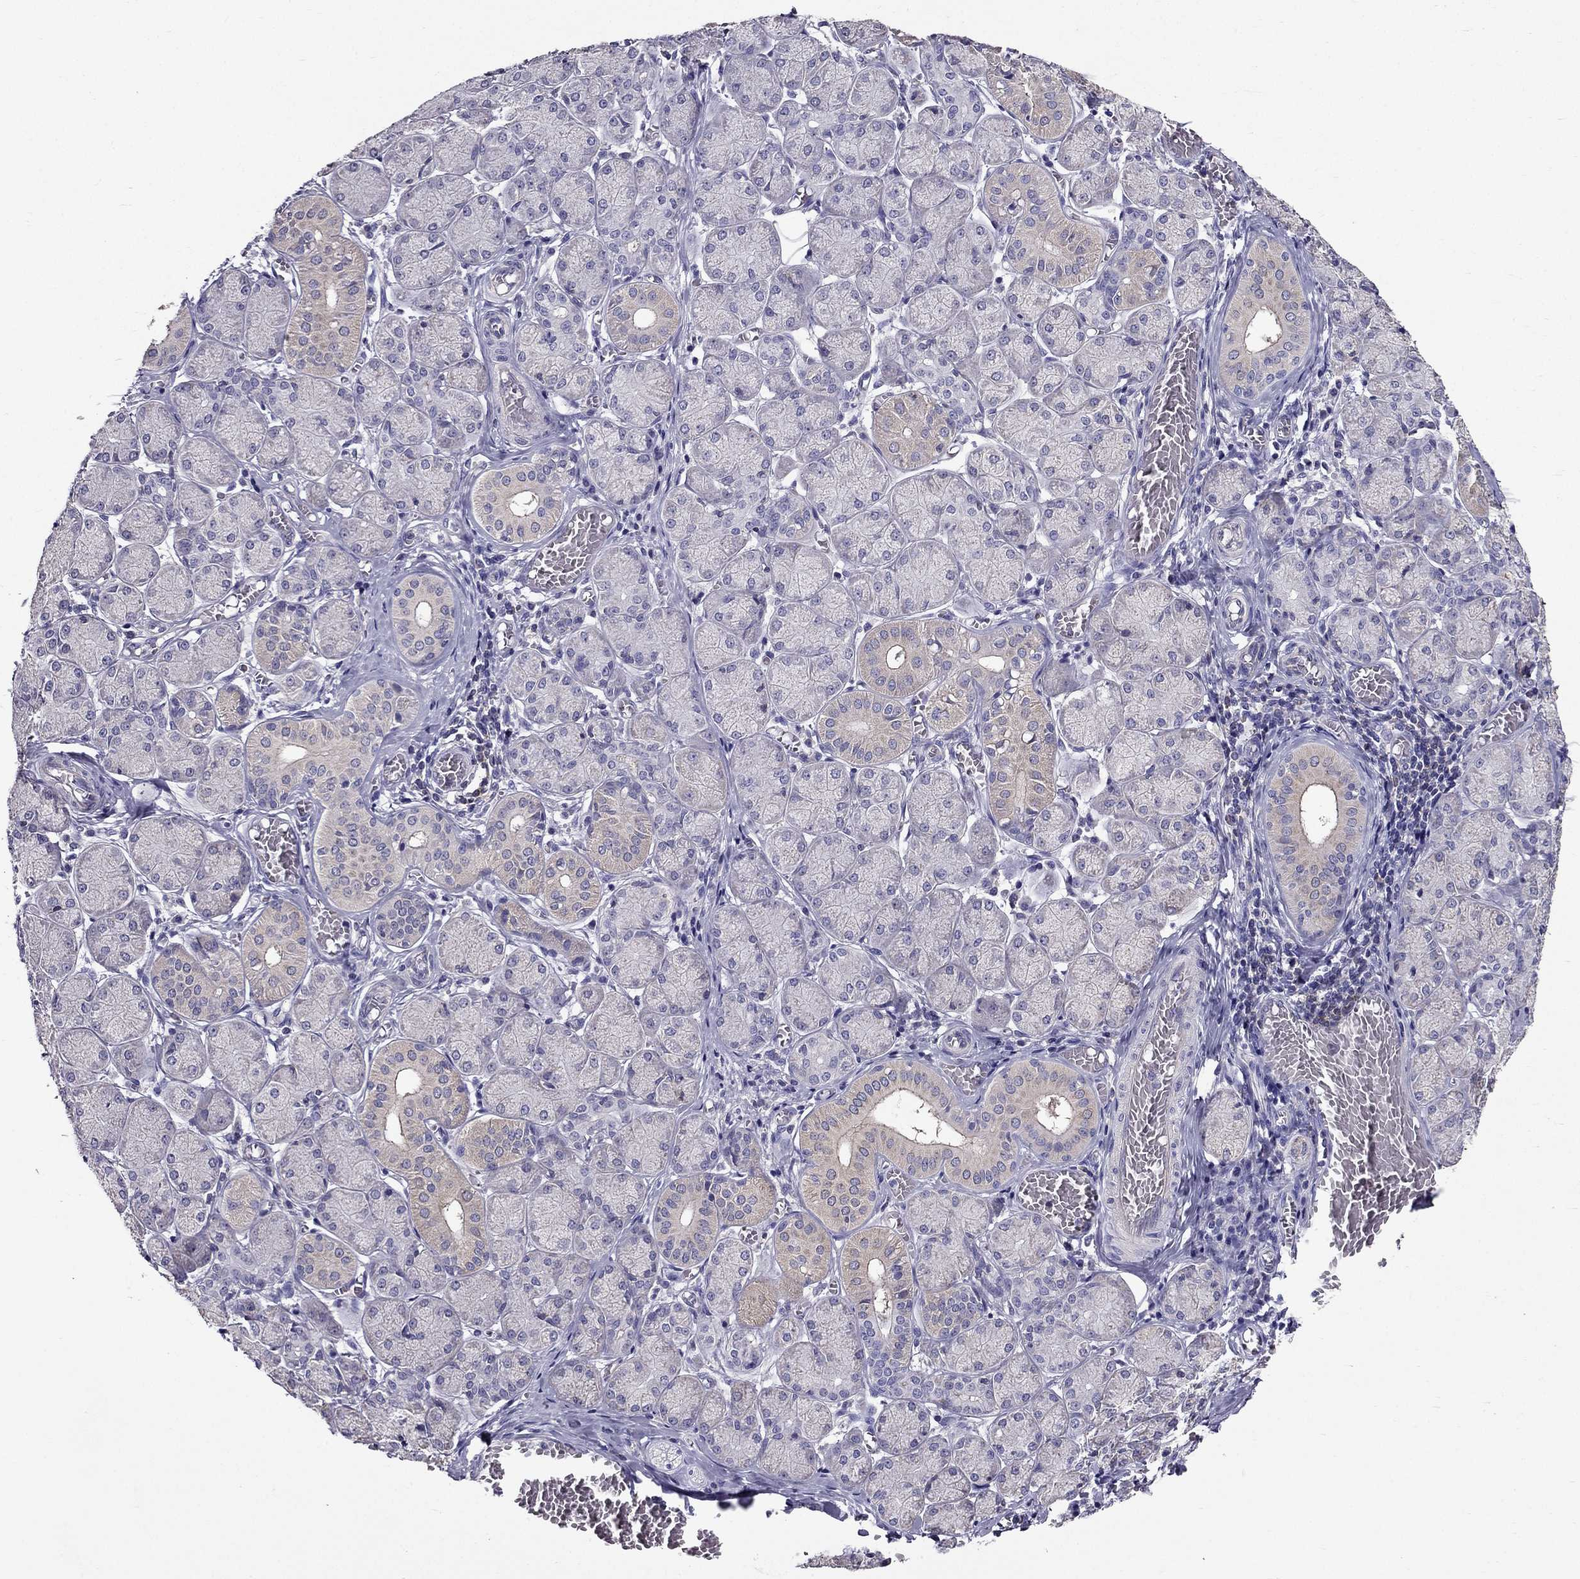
{"staining": {"intensity": "weak", "quantity": "<25%", "location": "cytoplasmic/membranous"}, "tissue": "salivary gland", "cell_type": "Glandular cells", "image_type": "normal", "snomed": [{"axis": "morphology", "description": "Normal tissue, NOS"}, {"axis": "topography", "description": "Salivary gland"}, {"axis": "topography", "description": "Peripheral nerve tissue"}], "caption": "This is an IHC photomicrograph of normal salivary gland. There is no staining in glandular cells.", "gene": "AAK1", "patient": {"sex": "female", "age": 24}}